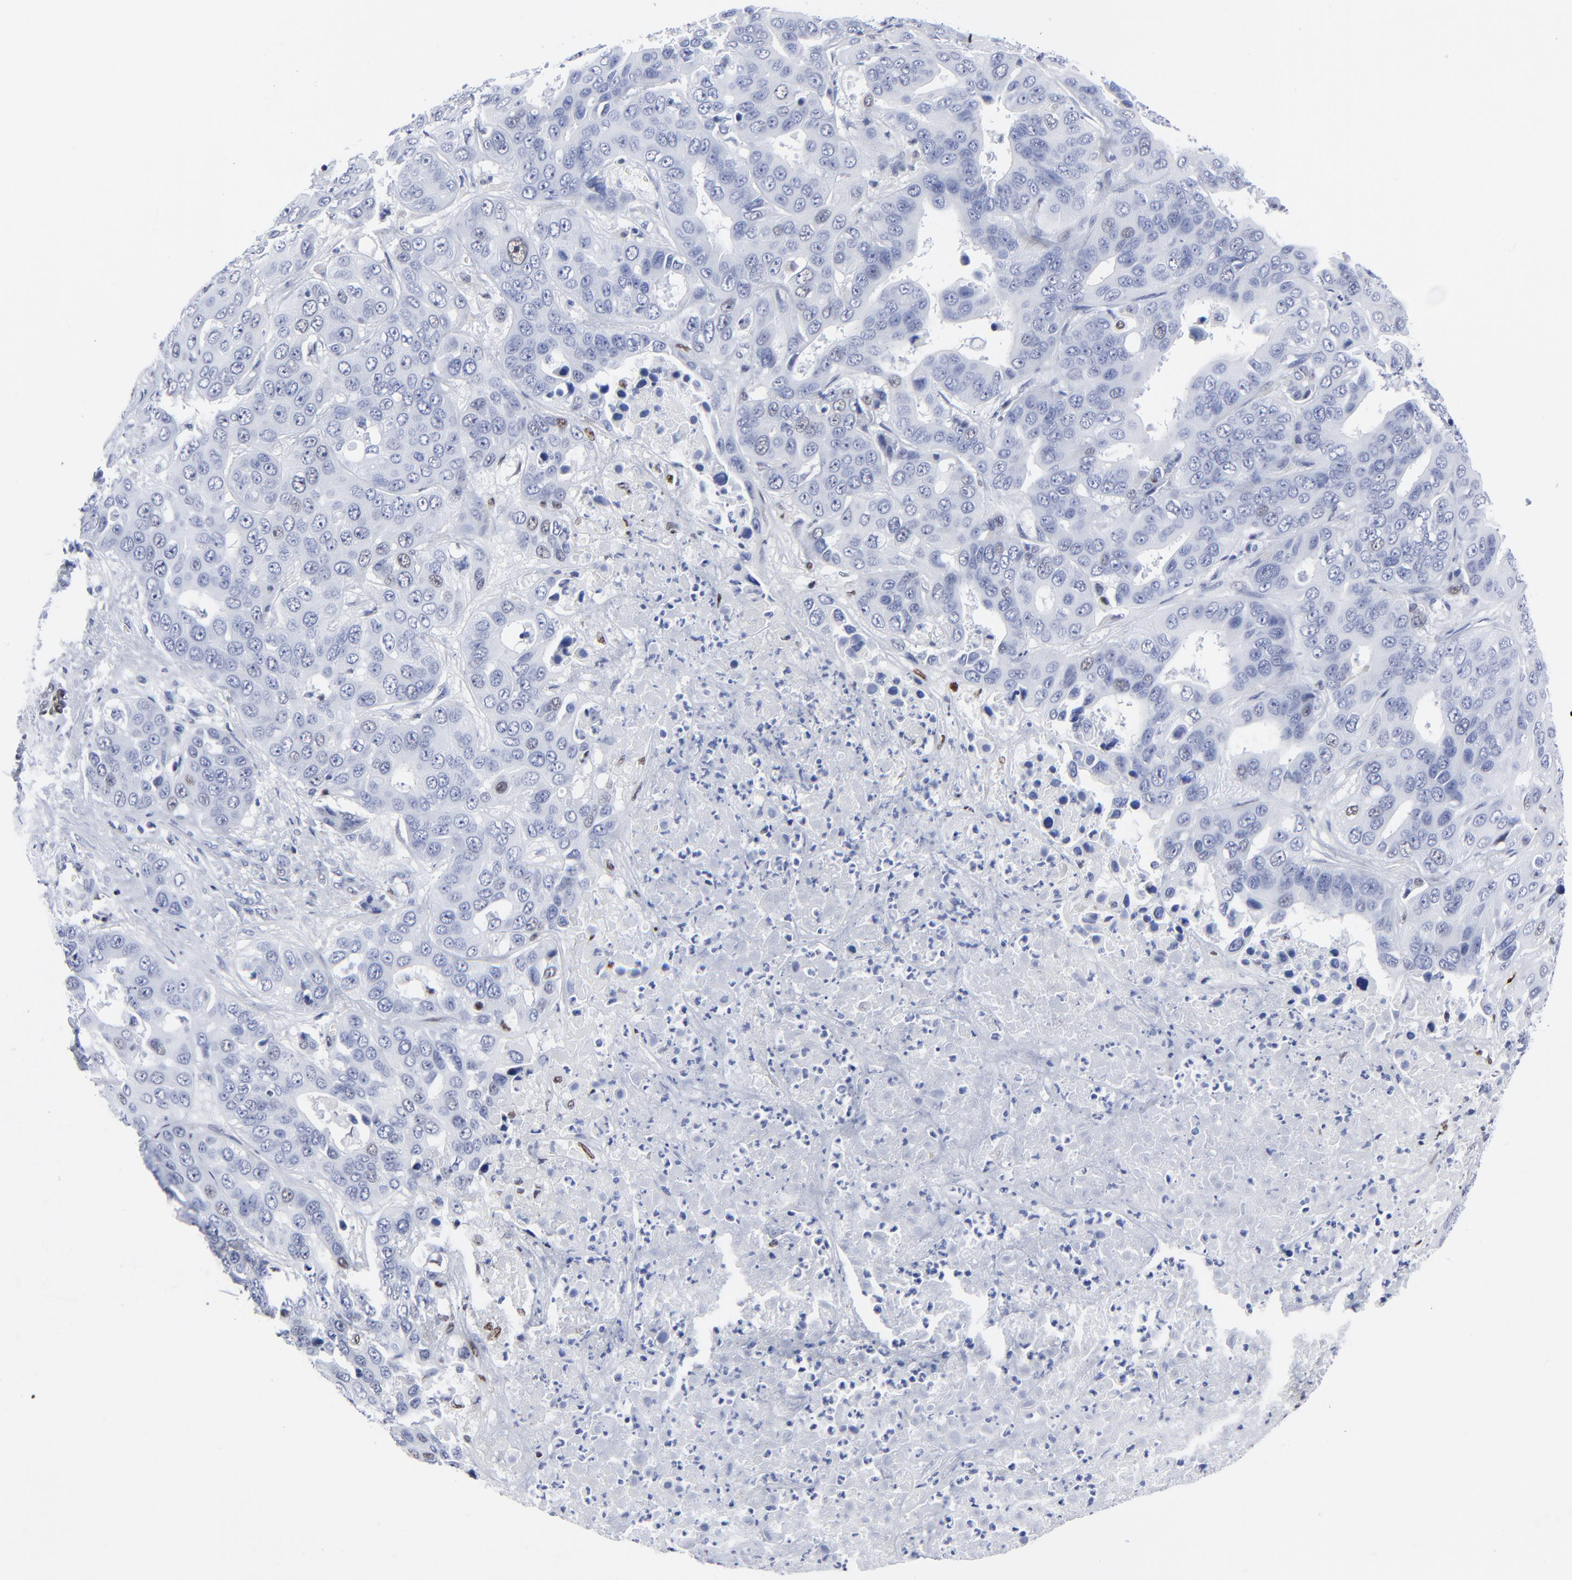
{"staining": {"intensity": "weak", "quantity": "<25%", "location": "nuclear"}, "tissue": "liver cancer", "cell_type": "Tumor cells", "image_type": "cancer", "snomed": [{"axis": "morphology", "description": "Cholangiocarcinoma"}, {"axis": "topography", "description": "Liver"}], "caption": "Tumor cells are negative for brown protein staining in cholangiocarcinoma (liver).", "gene": "JUN", "patient": {"sex": "female", "age": 52}}